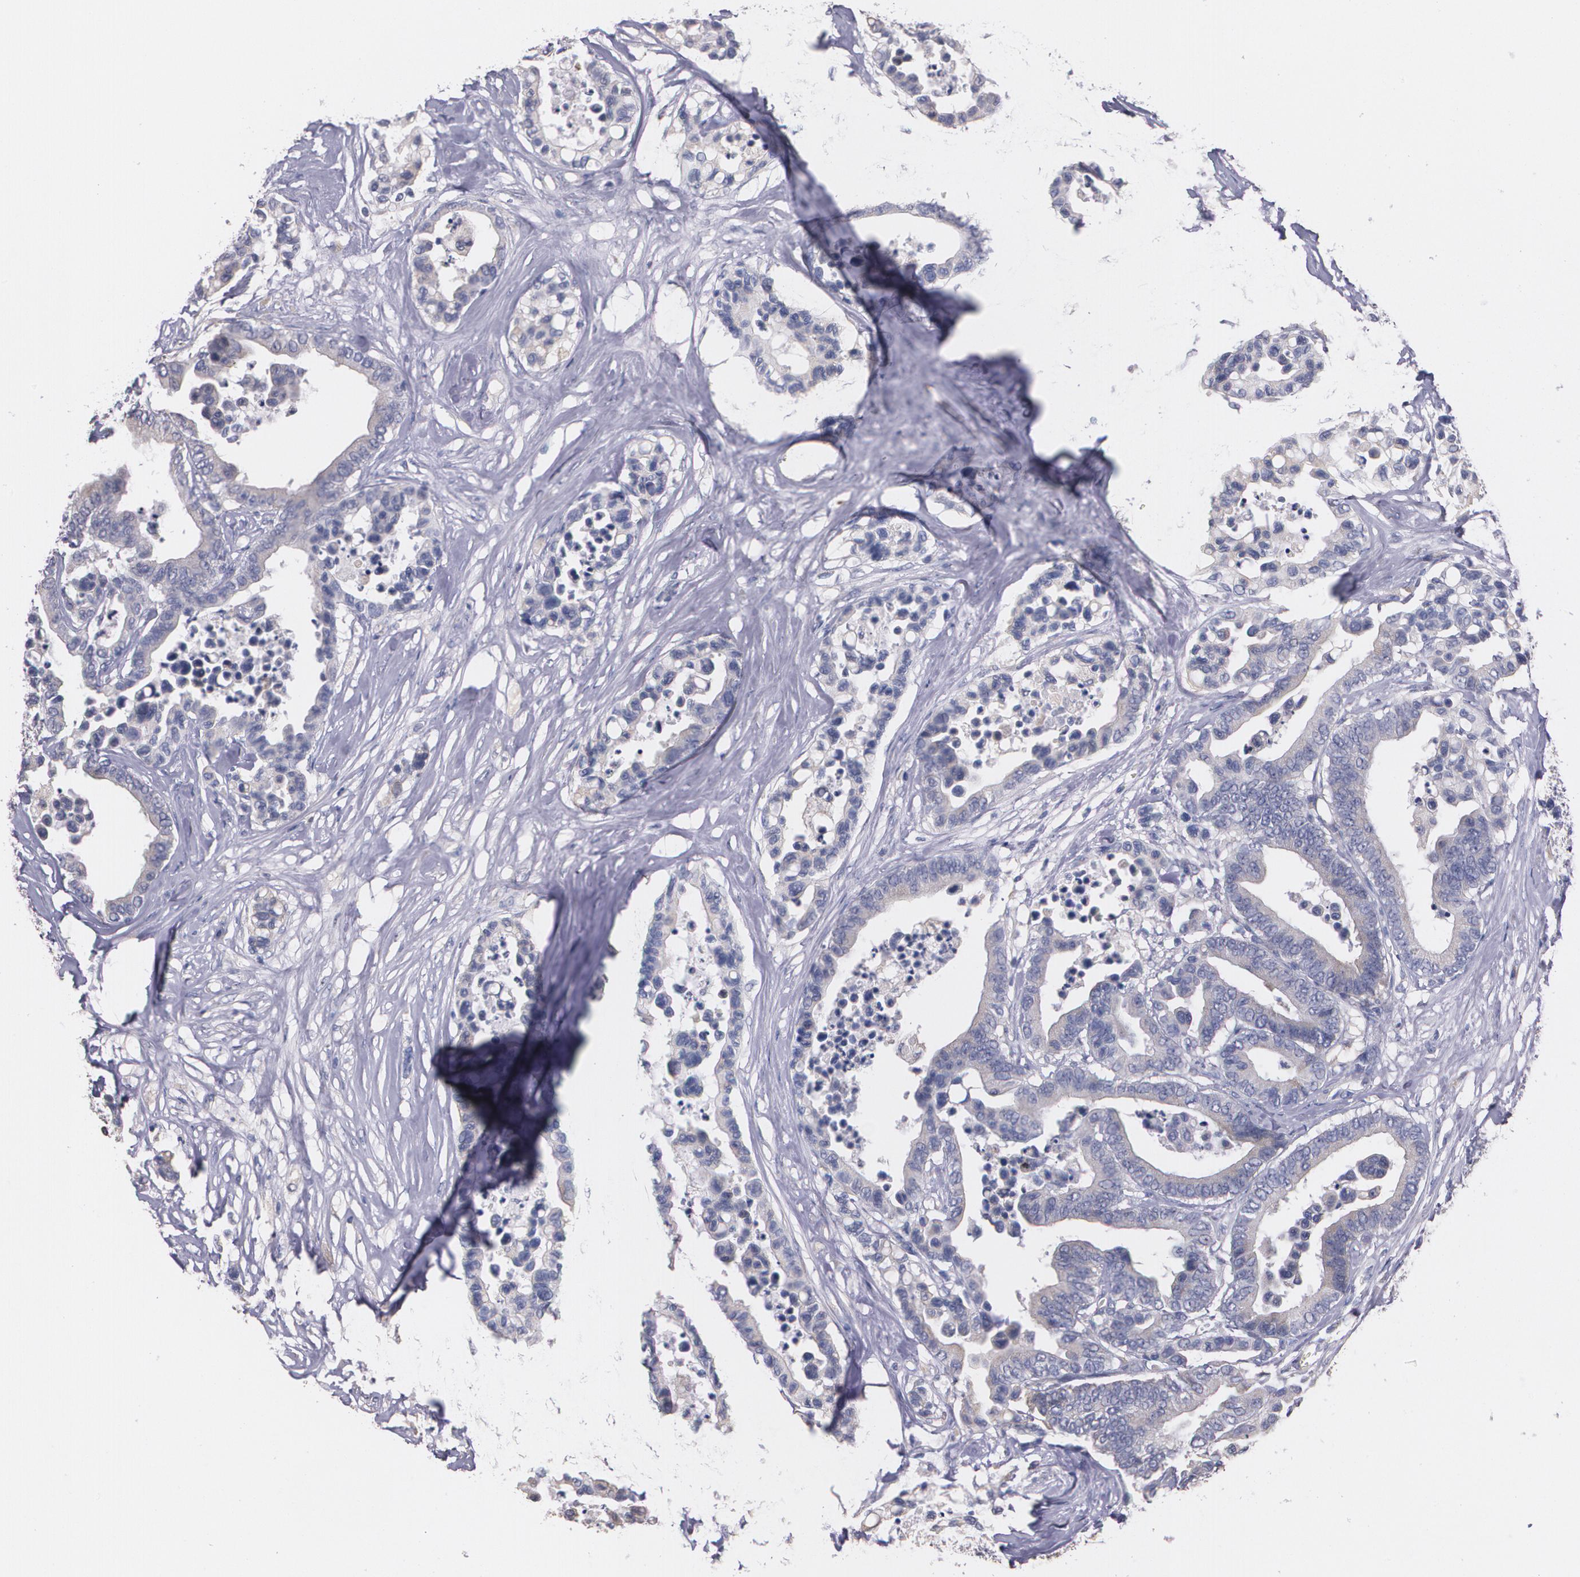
{"staining": {"intensity": "weak", "quantity": "<25%", "location": "cytoplasmic/membranous"}, "tissue": "colorectal cancer", "cell_type": "Tumor cells", "image_type": "cancer", "snomed": [{"axis": "morphology", "description": "Adenocarcinoma, NOS"}, {"axis": "topography", "description": "Colon"}], "caption": "Protein analysis of adenocarcinoma (colorectal) demonstrates no significant staining in tumor cells.", "gene": "AMBP", "patient": {"sex": "male", "age": 82}}